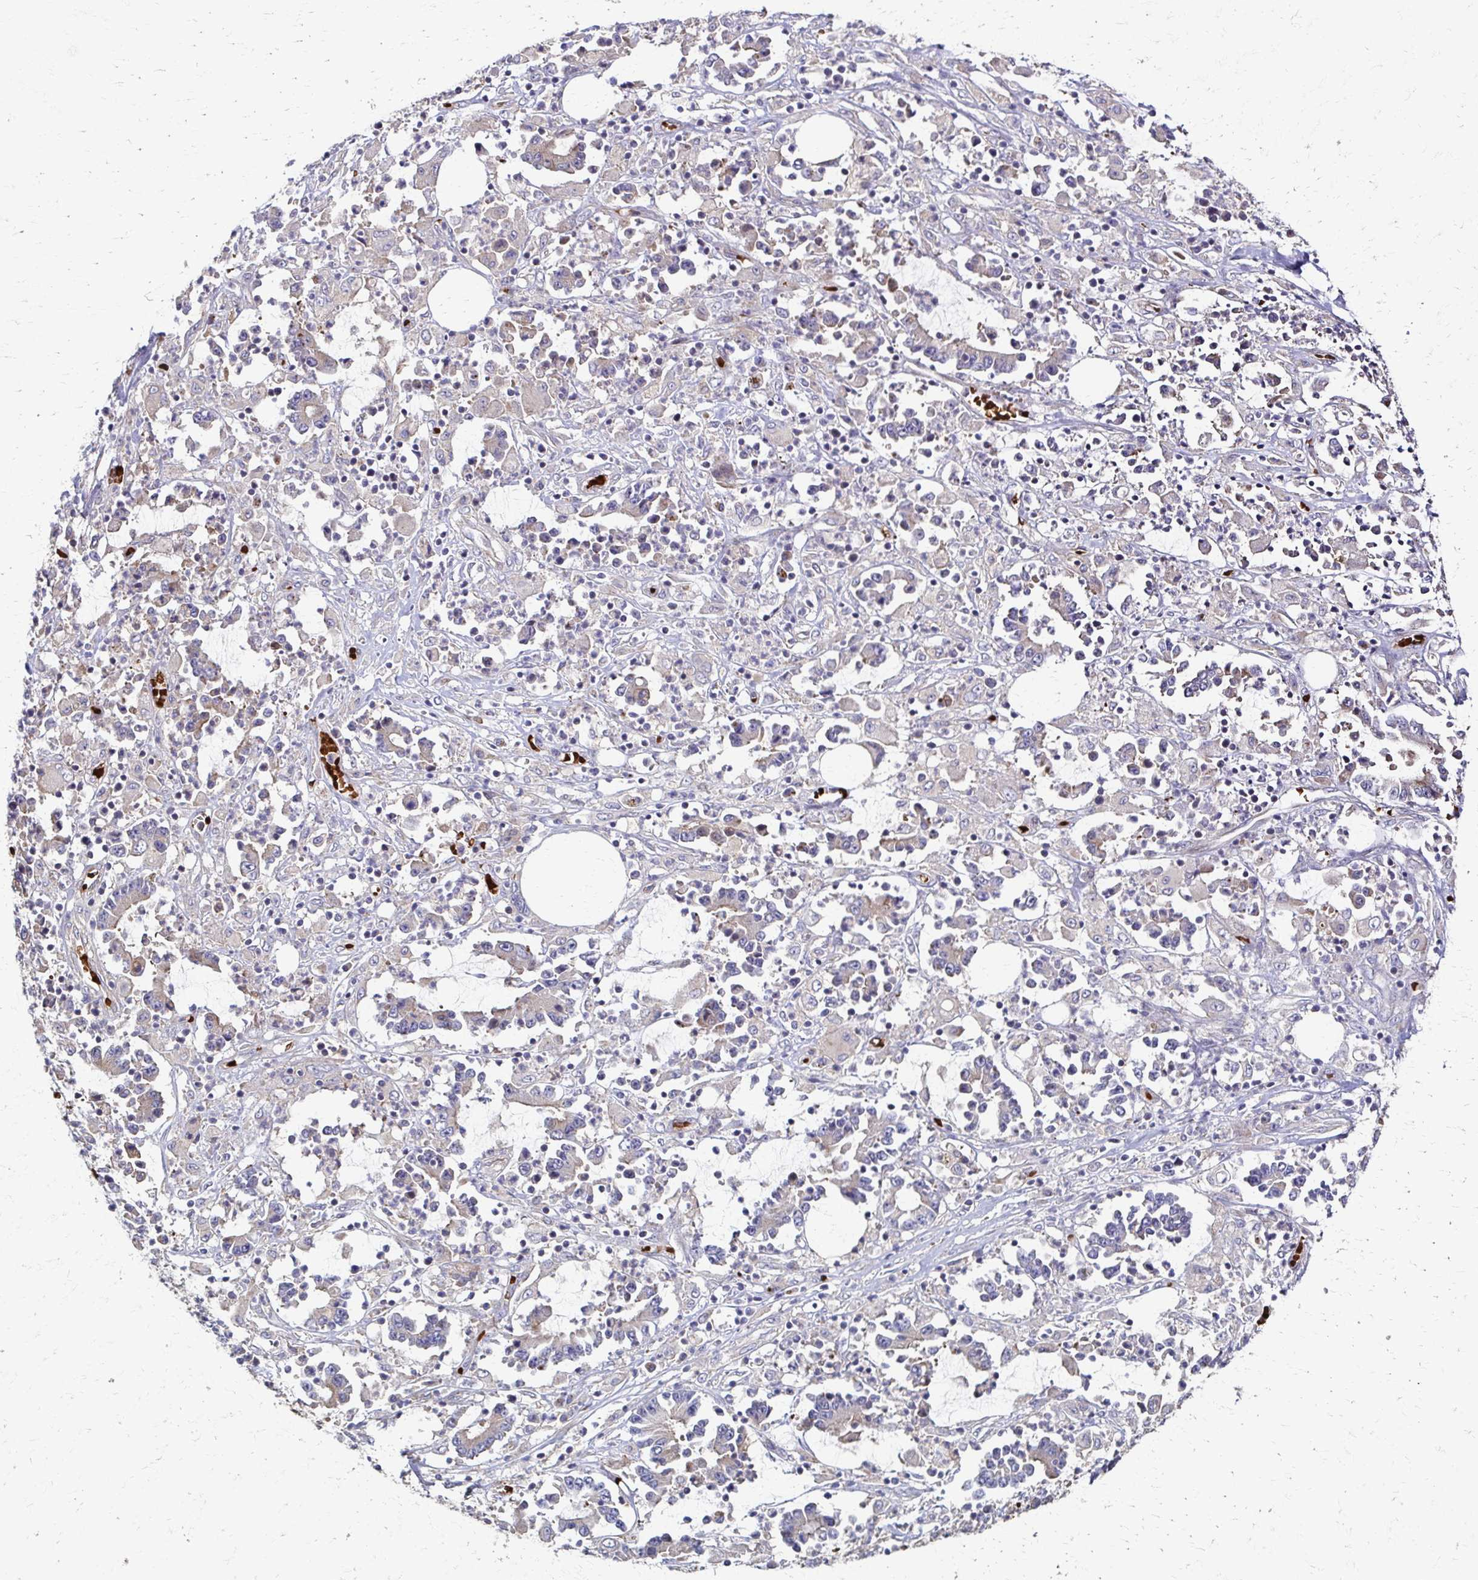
{"staining": {"intensity": "weak", "quantity": "25%-75%", "location": "cytoplasmic/membranous"}, "tissue": "stomach cancer", "cell_type": "Tumor cells", "image_type": "cancer", "snomed": [{"axis": "morphology", "description": "Adenocarcinoma, NOS"}, {"axis": "topography", "description": "Stomach, upper"}], "caption": "Immunohistochemistry image of stomach cancer (adenocarcinoma) stained for a protein (brown), which exhibits low levels of weak cytoplasmic/membranous staining in about 25%-75% of tumor cells.", "gene": "SKA2", "patient": {"sex": "male", "age": 68}}